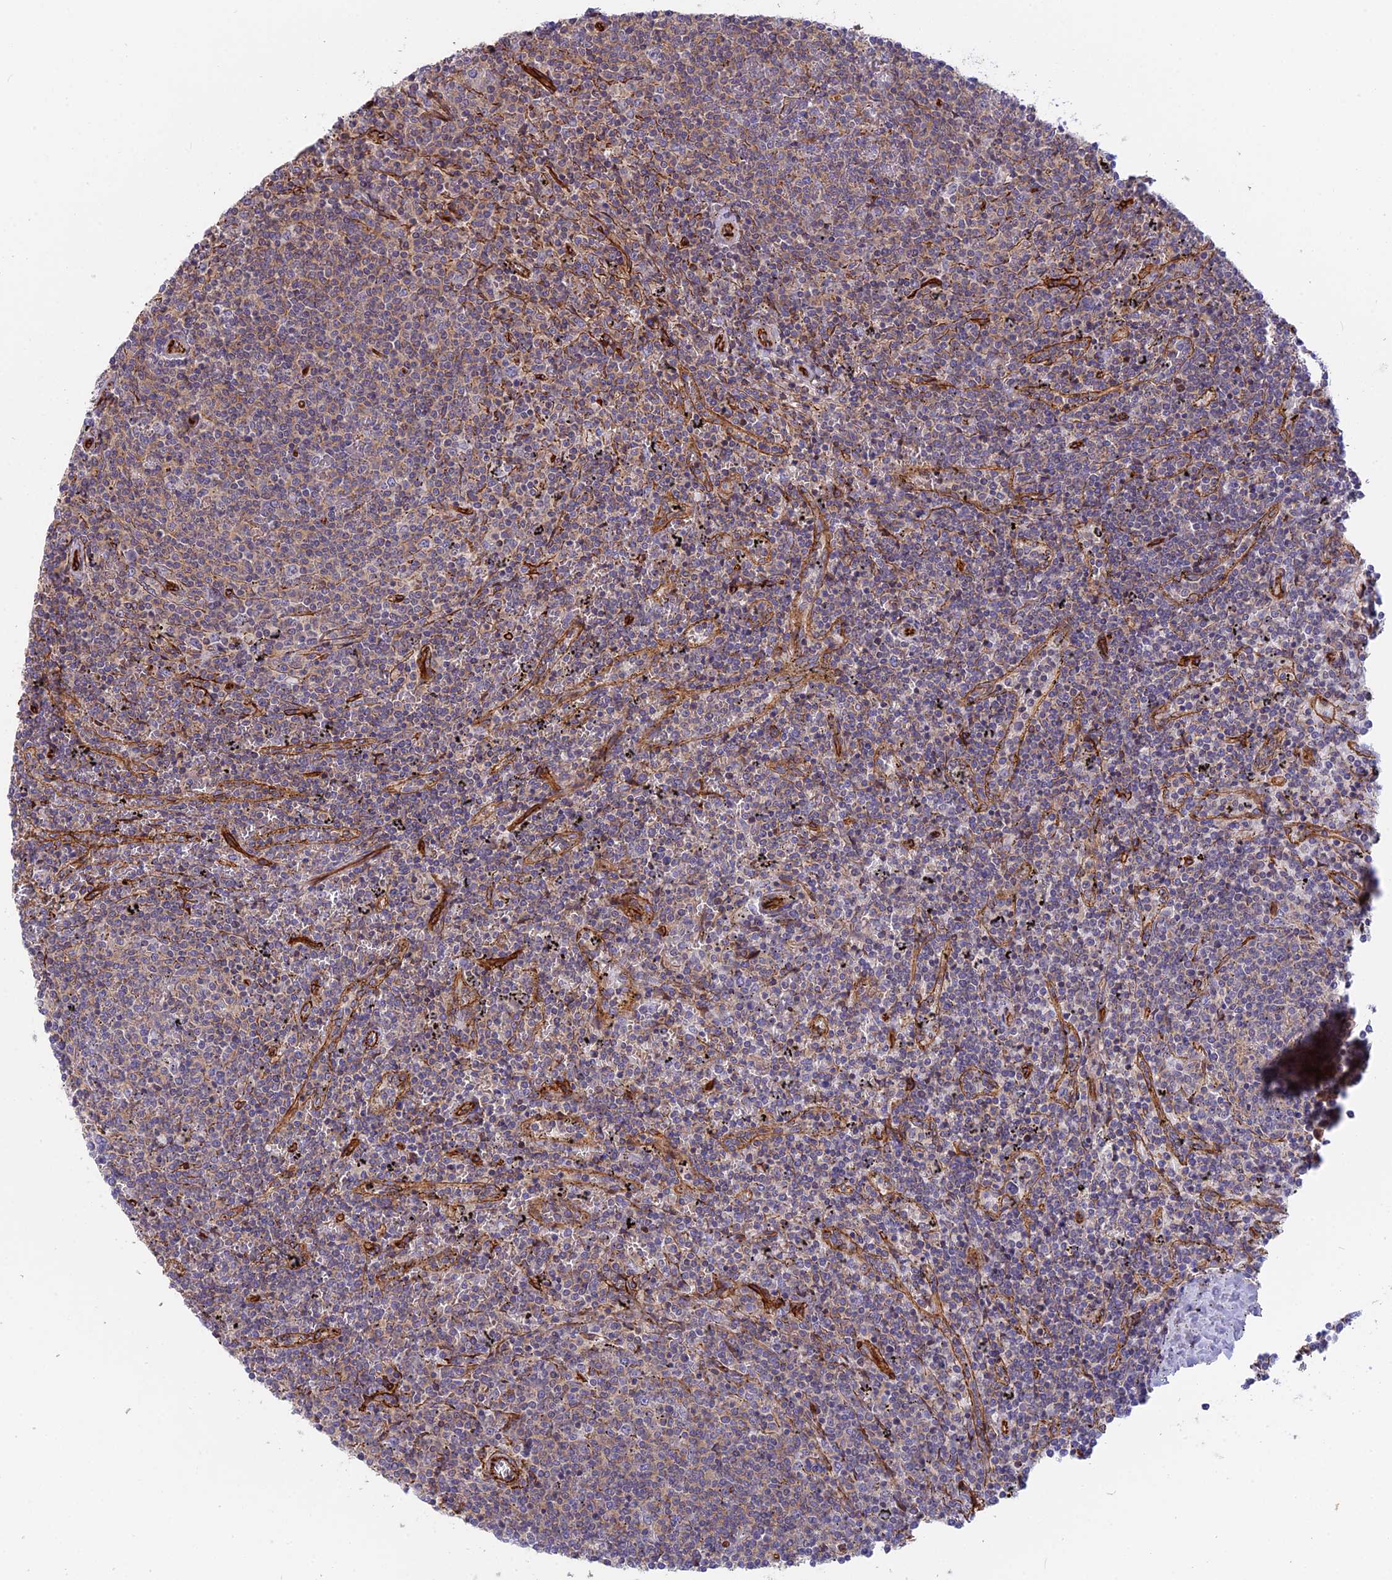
{"staining": {"intensity": "weak", "quantity": "<25%", "location": "cytoplasmic/membranous"}, "tissue": "lymphoma", "cell_type": "Tumor cells", "image_type": "cancer", "snomed": [{"axis": "morphology", "description": "Malignant lymphoma, non-Hodgkin's type, Low grade"}, {"axis": "topography", "description": "Spleen"}], "caption": "There is no significant positivity in tumor cells of lymphoma. (DAB (3,3'-diaminobenzidine) immunohistochemistry (IHC) with hematoxylin counter stain).", "gene": "CNBD2", "patient": {"sex": "female", "age": 50}}